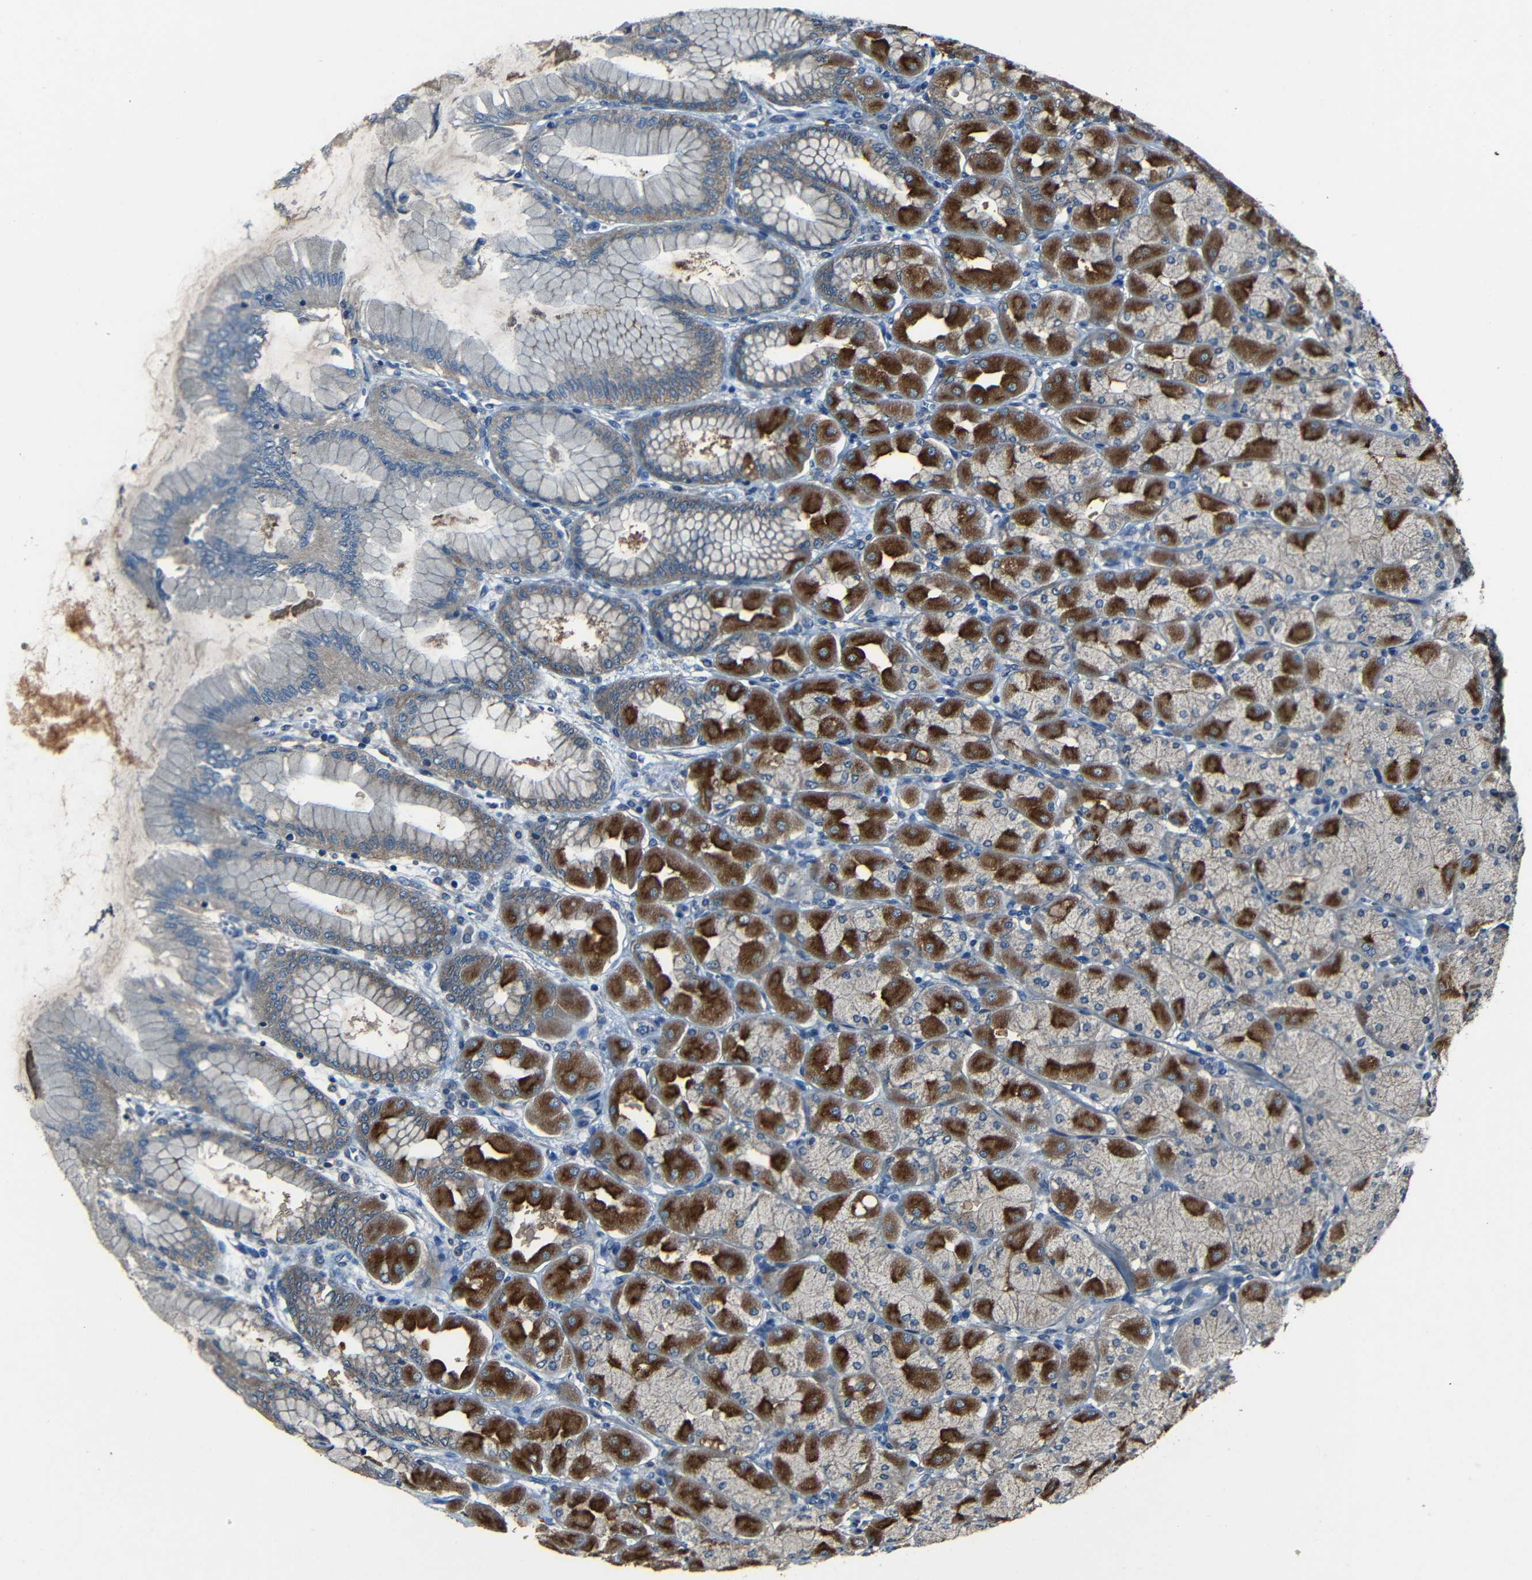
{"staining": {"intensity": "strong", "quantity": "25%-75%", "location": "cytoplasmic/membranous"}, "tissue": "stomach", "cell_type": "Glandular cells", "image_type": "normal", "snomed": [{"axis": "morphology", "description": "Normal tissue, NOS"}, {"axis": "topography", "description": "Stomach, upper"}], "caption": "Protein analysis of benign stomach reveals strong cytoplasmic/membranous staining in about 25%-75% of glandular cells.", "gene": "SLA", "patient": {"sex": "female", "age": 56}}